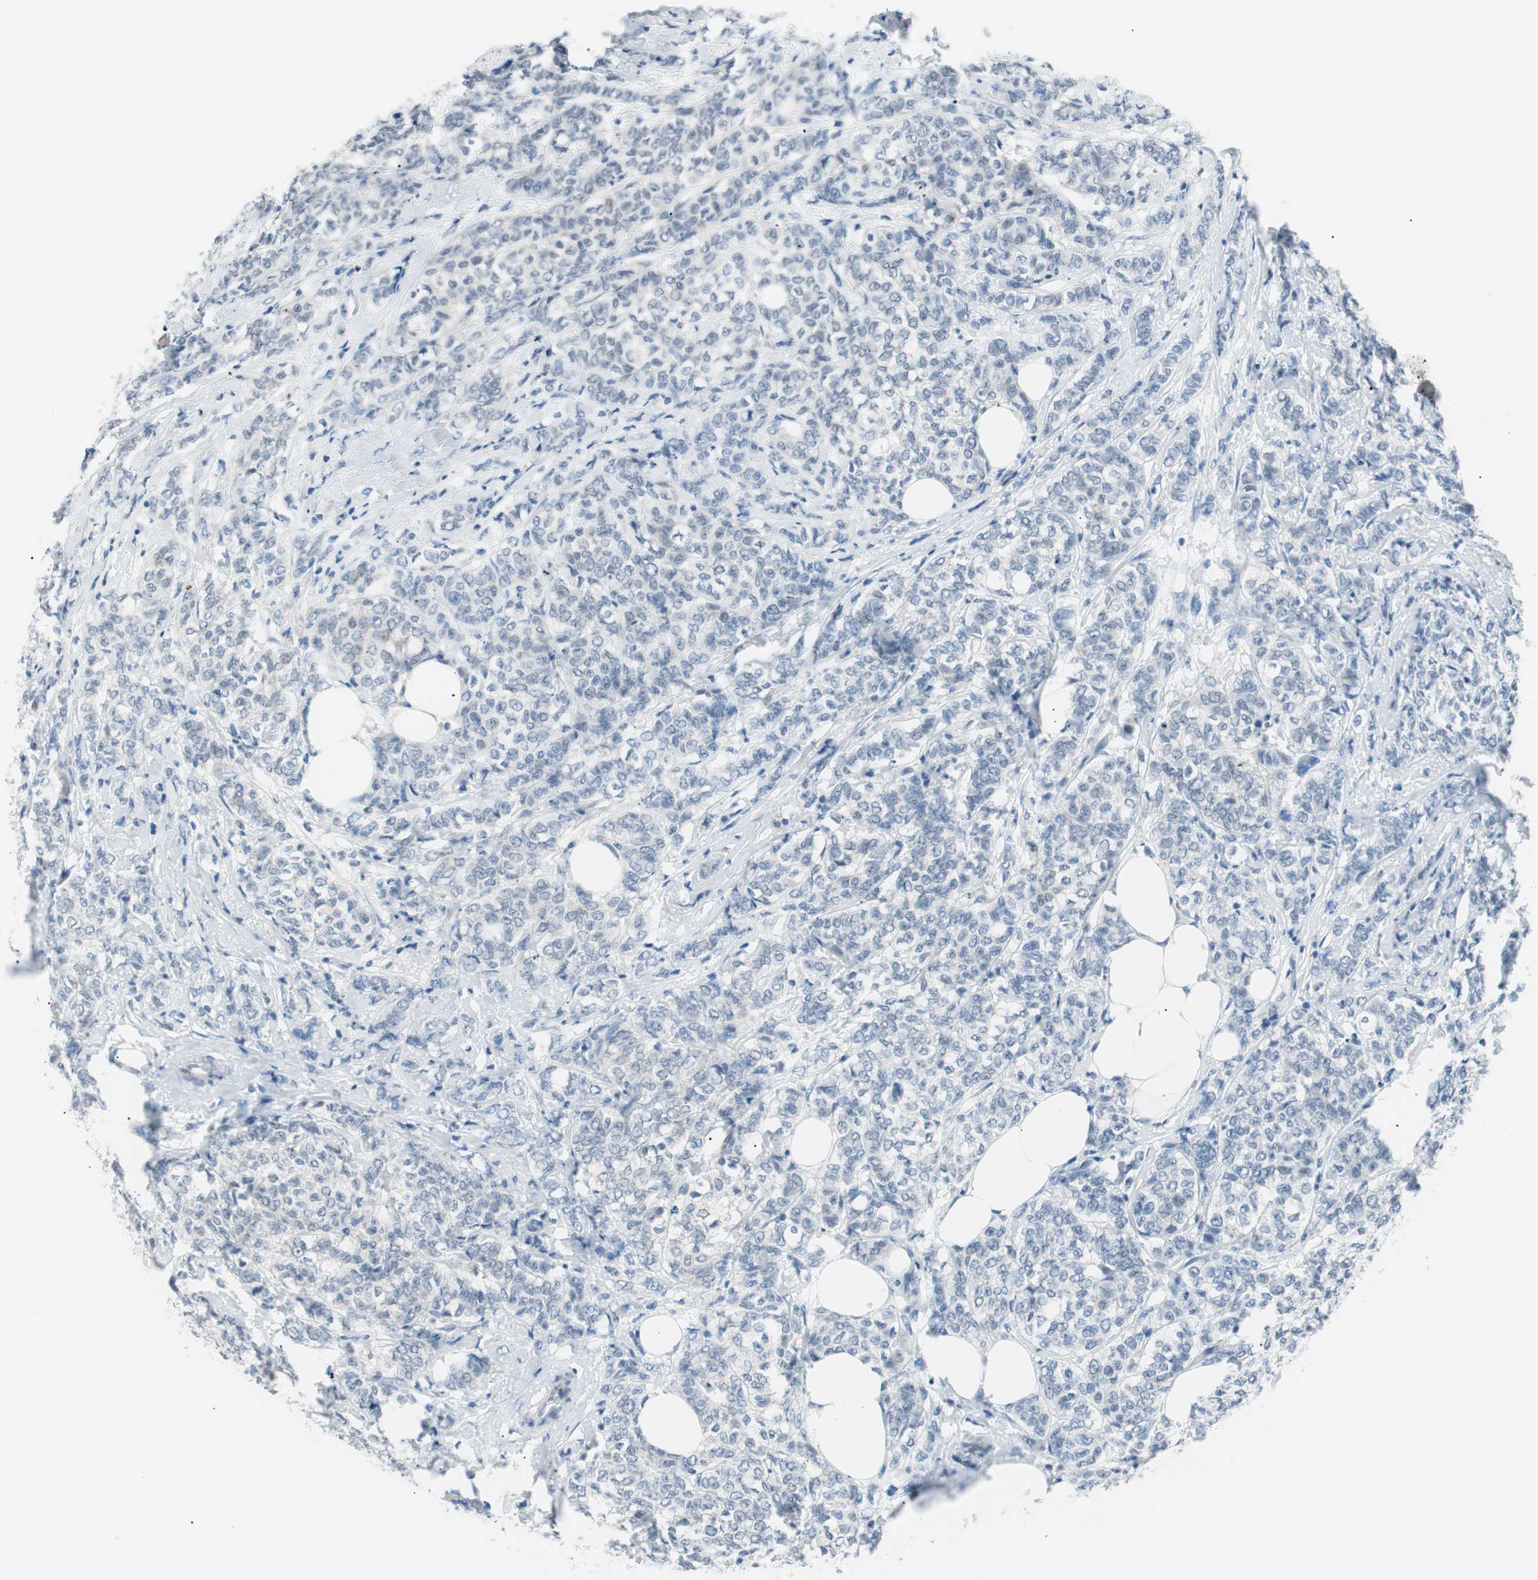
{"staining": {"intensity": "negative", "quantity": "none", "location": "none"}, "tissue": "breast cancer", "cell_type": "Tumor cells", "image_type": "cancer", "snomed": [{"axis": "morphology", "description": "Lobular carcinoma"}, {"axis": "topography", "description": "Breast"}], "caption": "Immunohistochemical staining of human lobular carcinoma (breast) displays no significant expression in tumor cells.", "gene": "VIL1", "patient": {"sex": "female", "age": 60}}